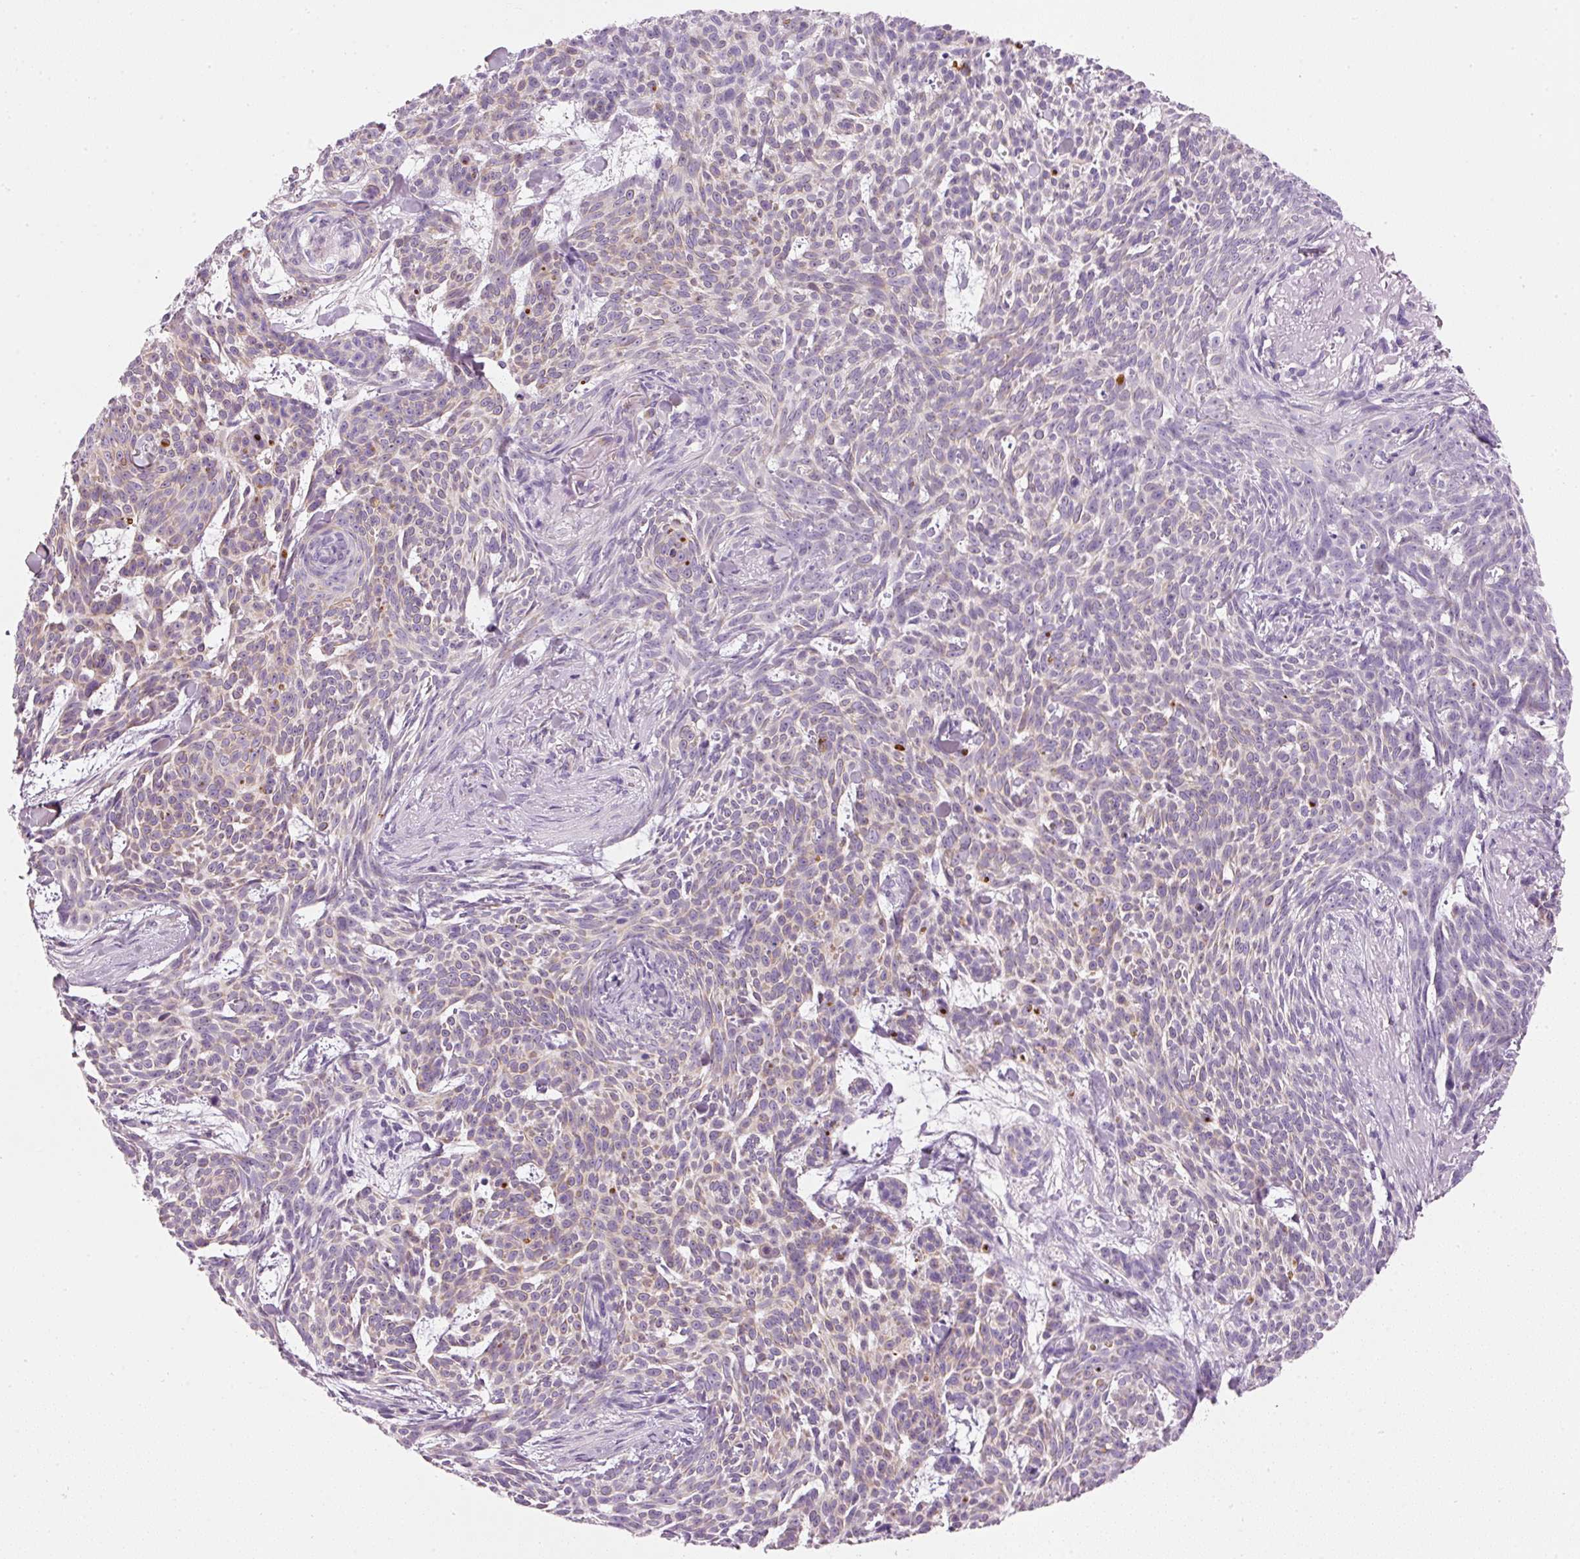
{"staining": {"intensity": "weak", "quantity": "<25%", "location": "cytoplasmic/membranous"}, "tissue": "skin cancer", "cell_type": "Tumor cells", "image_type": "cancer", "snomed": [{"axis": "morphology", "description": "Basal cell carcinoma"}, {"axis": "topography", "description": "Skin"}], "caption": "This is an immunohistochemistry (IHC) photomicrograph of human skin cancer (basal cell carcinoma). There is no positivity in tumor cells.", "gene": "PDXDC1", "patient": {"sex": "female", "age": 93}}